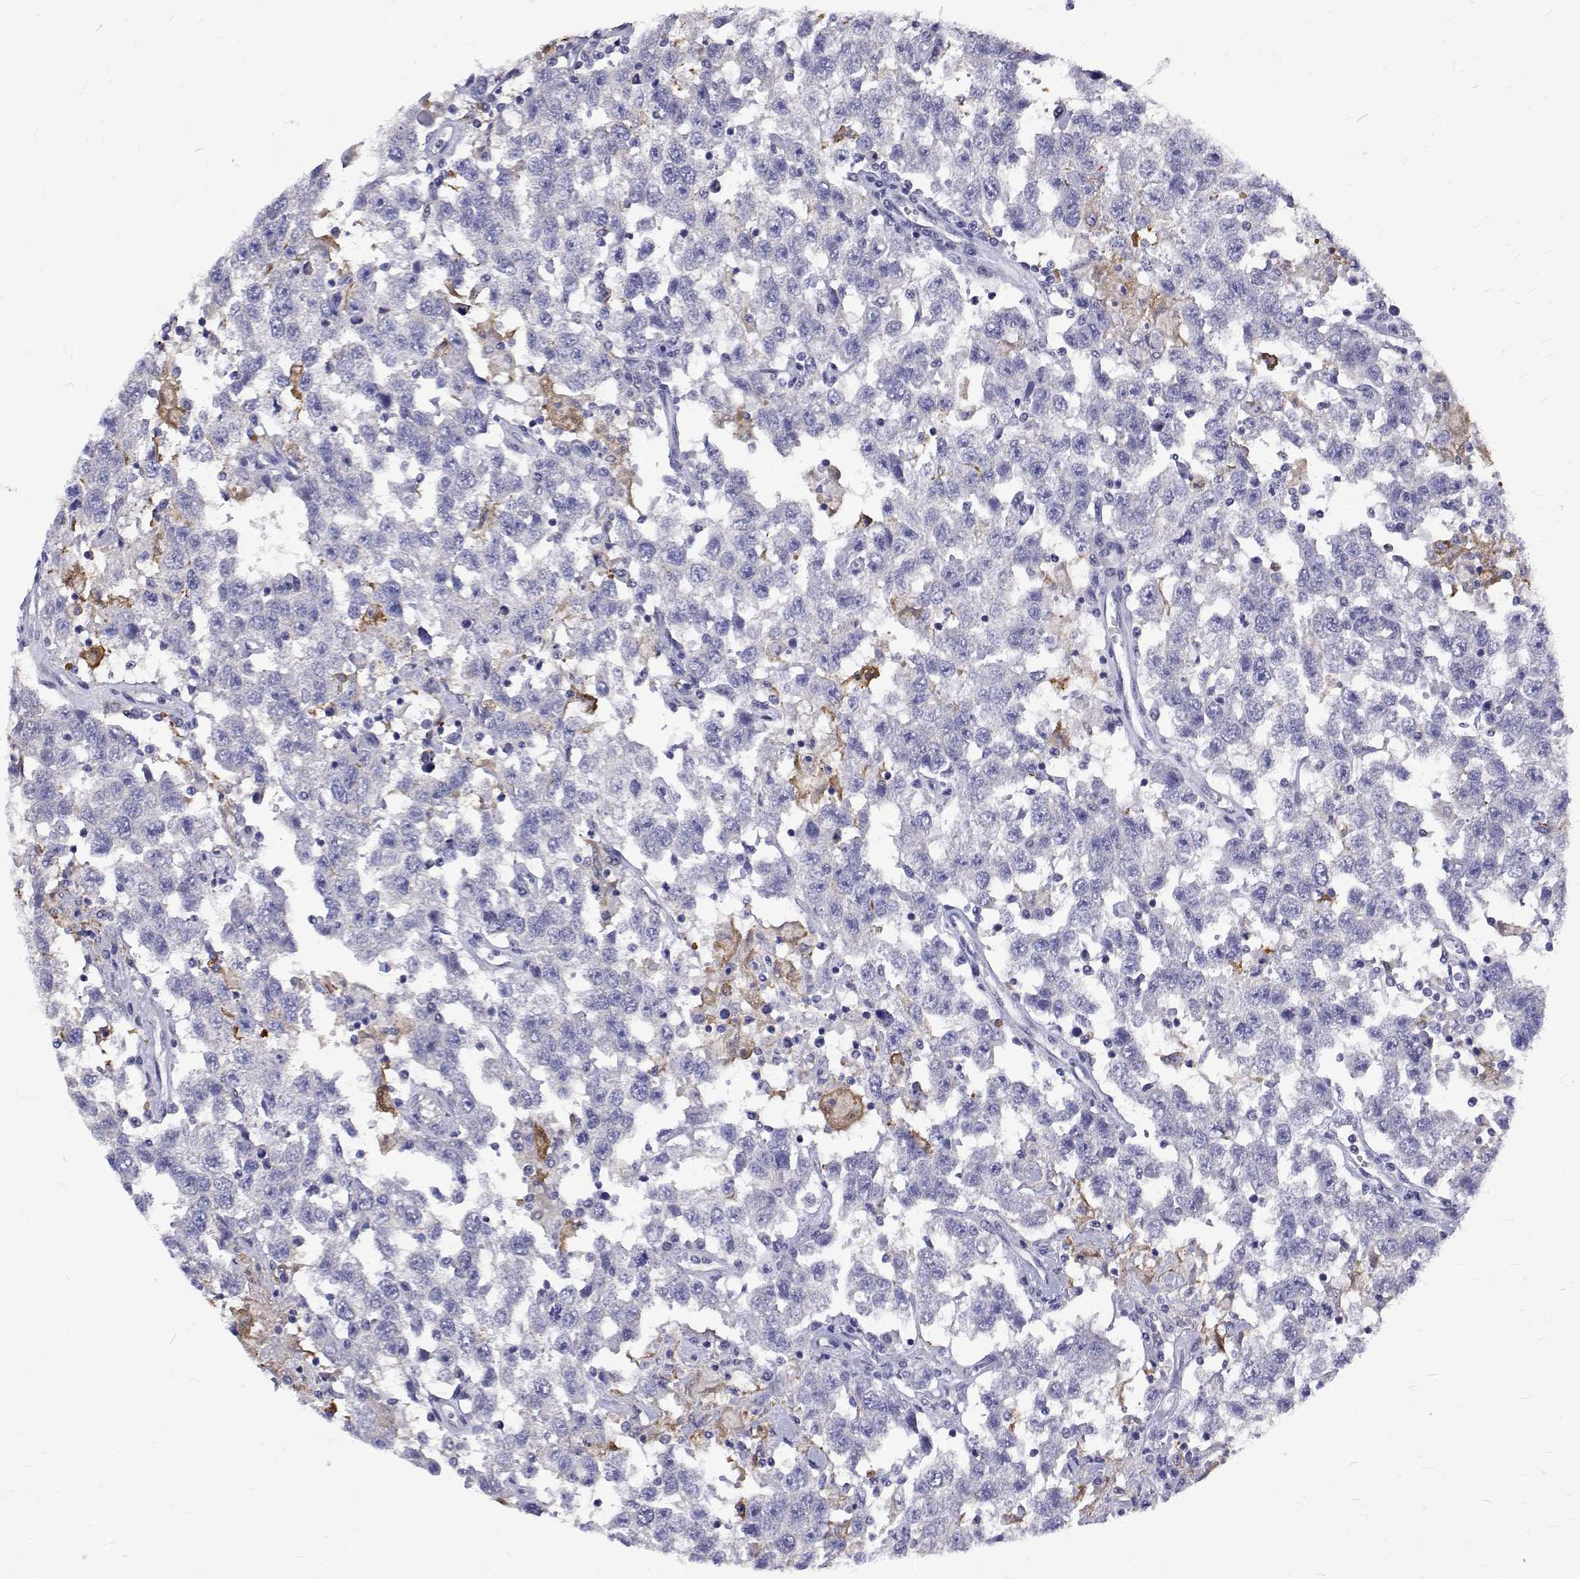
{"staining": {"intensity": "negative", "quantity": "none", "location": "none"}, "tissue": "testis cancer", "cell_type": "Tumor cells", "image_type": "cancer", "snomed": [{"axis": "morphology", "description": "Seminoma, NOS"}, {"axis": "topography", "description": "Testis"}], "caption": "High magnification brightfield microscopy of testis cancer stained with DAB (brown) and counterstained with hematoxylin (blue): tumor cells show no significant expression.", "gene": "PADI1", "patient": {"sex": "male", "age": 41}}